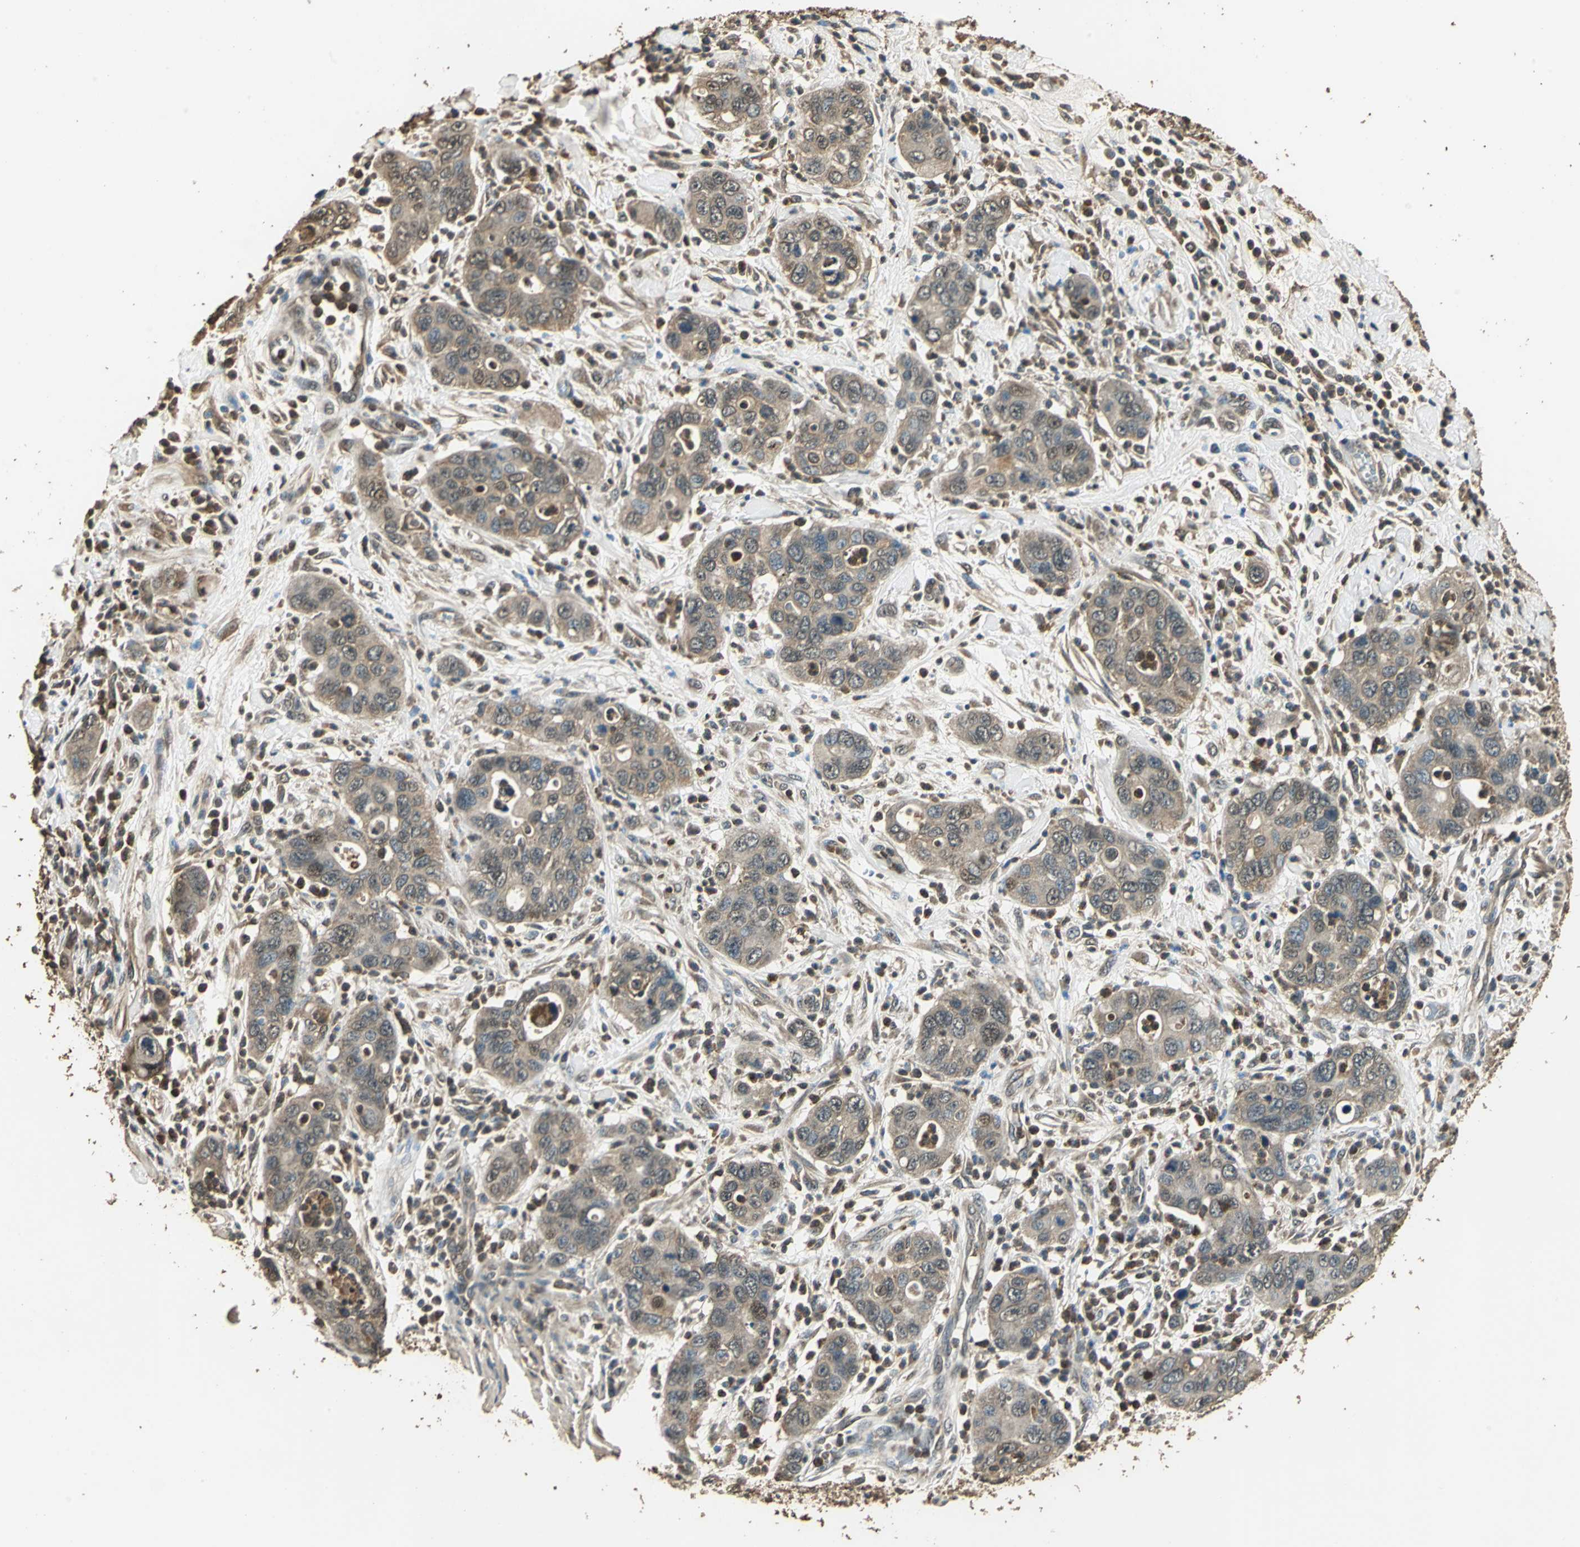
{"staining": {"intensity": "moderate", "quantity": ">75%", "location": "cytoplasmic/membranous,nuclear"}, "tissue": "pancreatic cancer", "cell_type": "Tumor cells", "image_type": "cancer", "snomed": [{"axis": "morphology", "description": "Adenocarcinoma, NOS"}, {"axis": "topography", "description": "Pancreas"}], "caption": "Protein expression analysis of human pancreatic adenocarcinoma reveals moderate cytoplasmic/membranous and nuclear positivity in about >75% of tumor cells.", "gene": "TMPRSS4", "patient": {"sex": "female", "age": 71}}